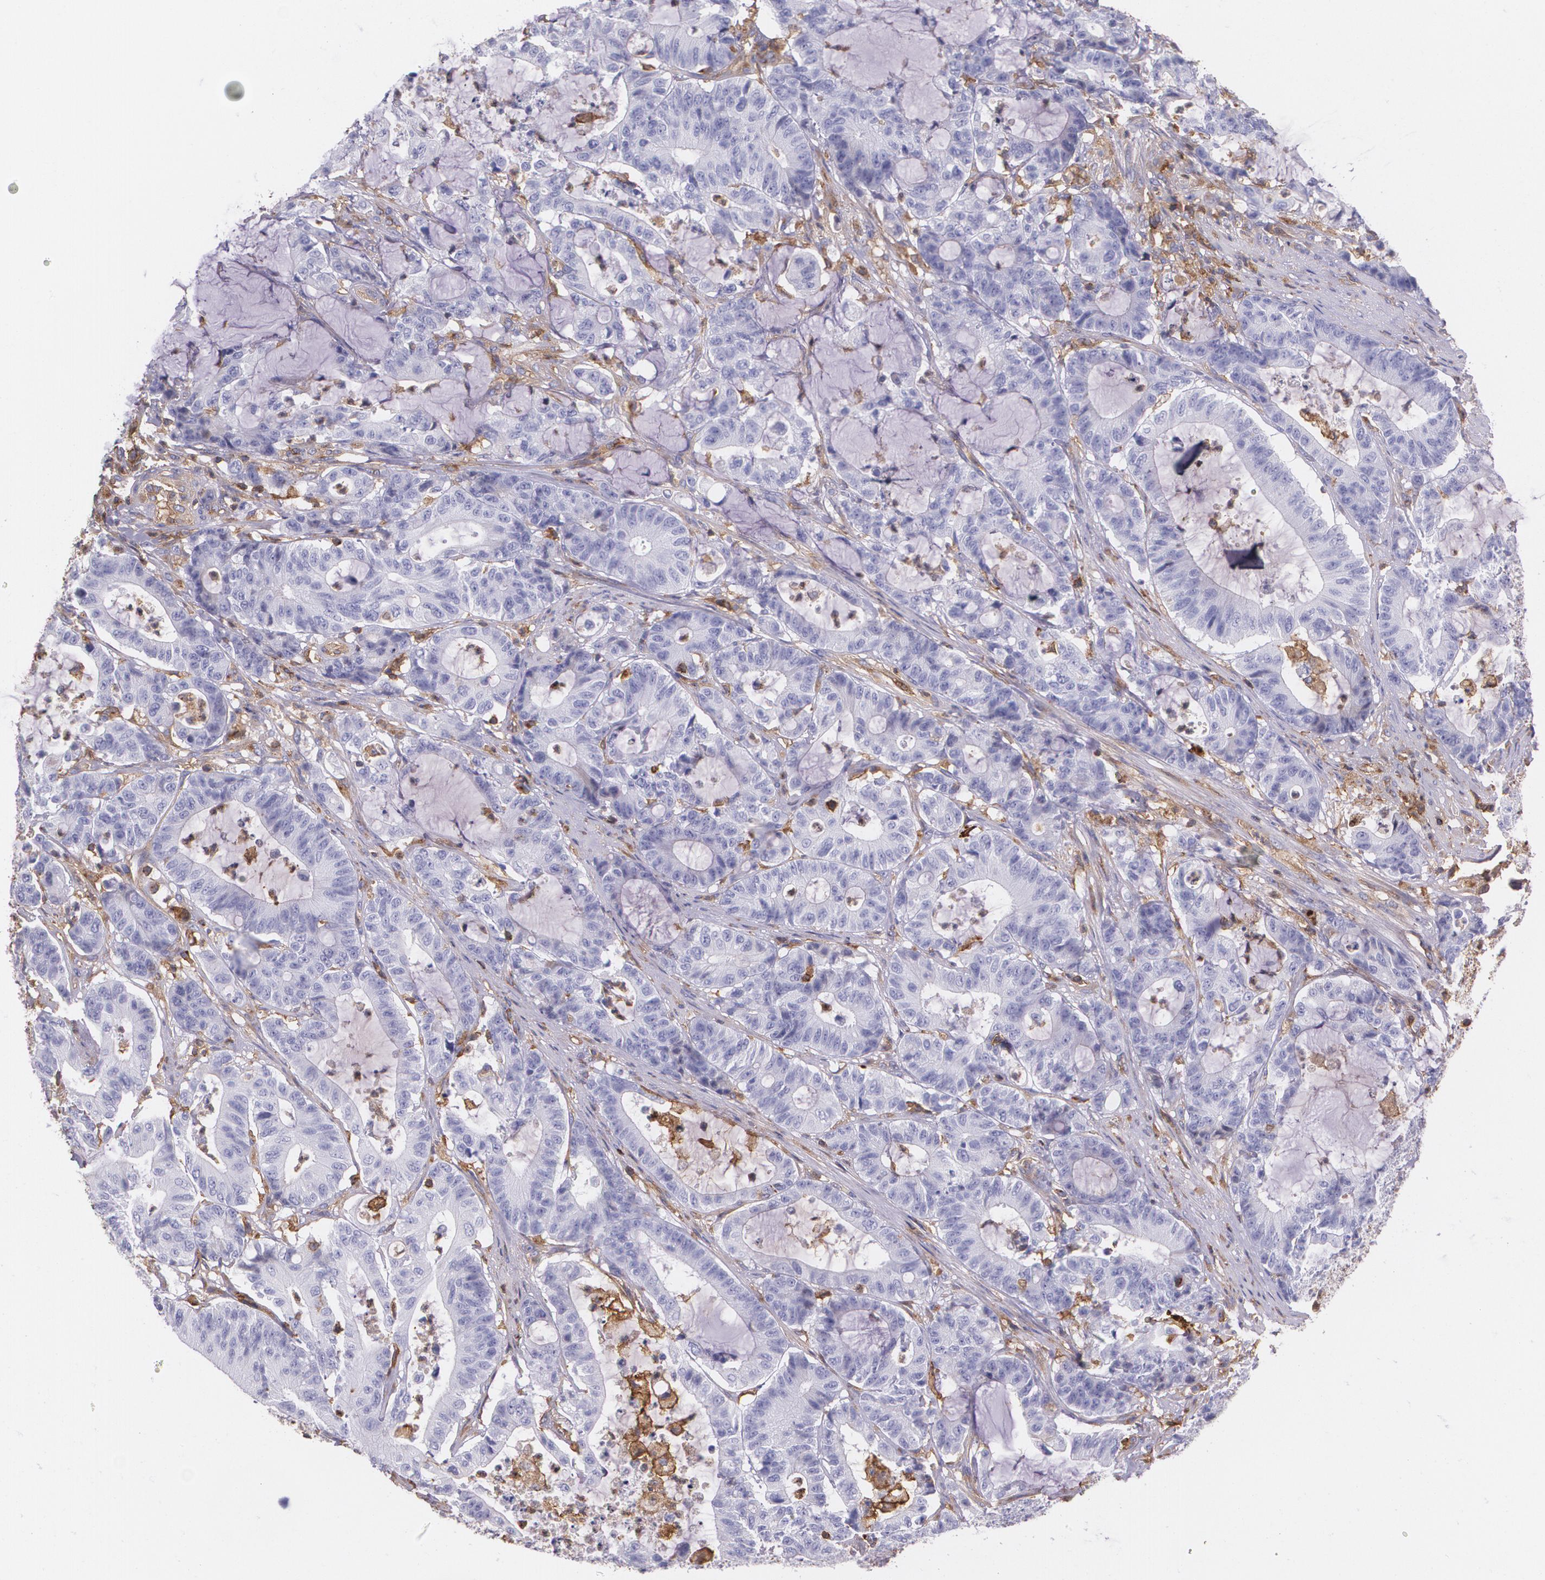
{"staining": {"intensity": "negative", "quantity": "none", "location": "none"}, "tissue": "colorectal cancer", "cell_type": "Tumor cells", "image_type": "cancer", "snomed": [{"axis": "morphology", "description": "Adenocarcinoma, NOS"}, {"axis": "topography", "description": "Colon"}], "caption": "Immunohistochemistry (IHC) of human colorectal cancer (adenocarcinoma) reveals no positivity in tumor cells. (Stains: DAB (3,3'-diaminobenzidine) immunohistochemistry (IHC) with hematoxylin counter stain, Microscopy: brightfield microscopy at high magnification).", "gene": "B2M", "patient": {"sex": "female", "age": 84}}